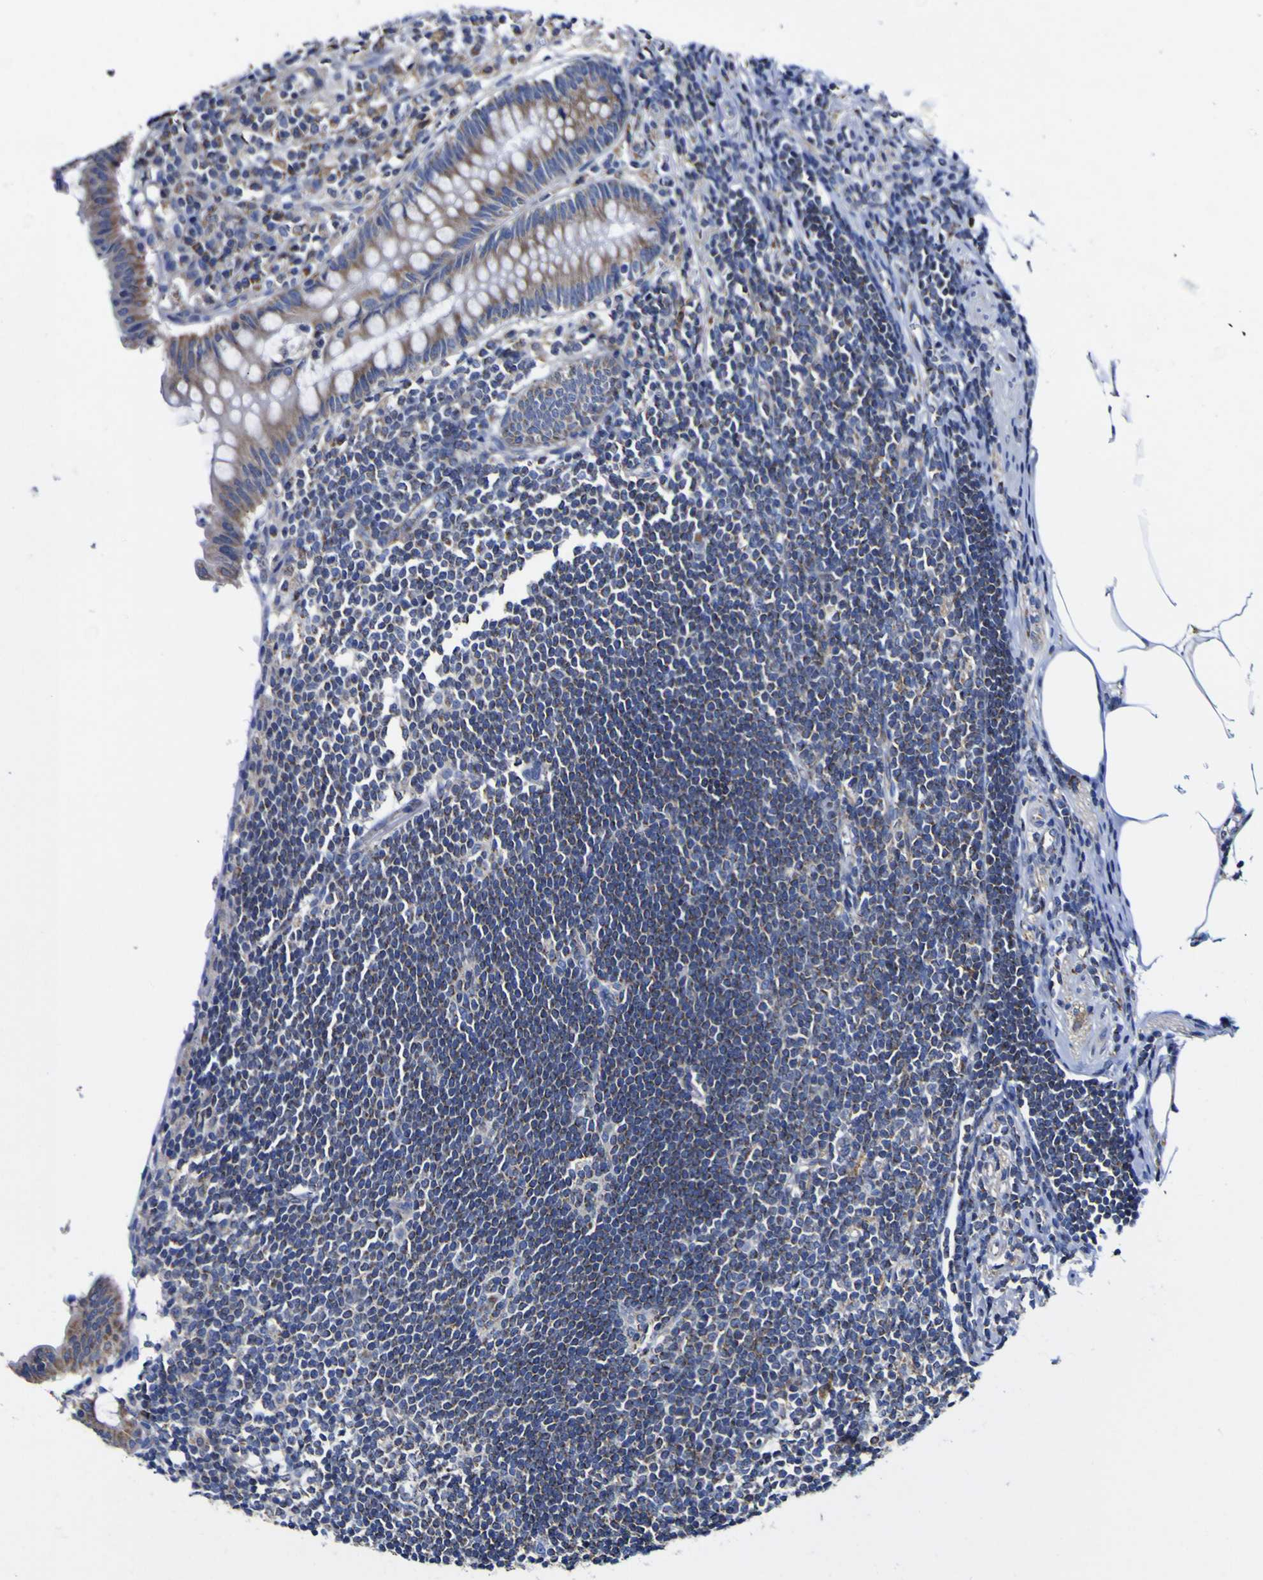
{"staining": {"intensity": "moderate", "quantity": ">75%", "location": "cytoplasmic/membranous"}, "tissue": "appendix", "cell_type": "Glandular cells", "image_type": "normal", "snomed": [{"axis": "morphology", "description": "Normal tissue, NOS"}, {"axis": "topography", "description": "Appendix"}], "caption": "IHC of normal human appendix demonstrates medium levels of moderate cytoplasmic/membranous positivity in approximately >75% of glandular cells.", "gene": "CCDC90B", "patient": {"sex": "female", "age": 50}}